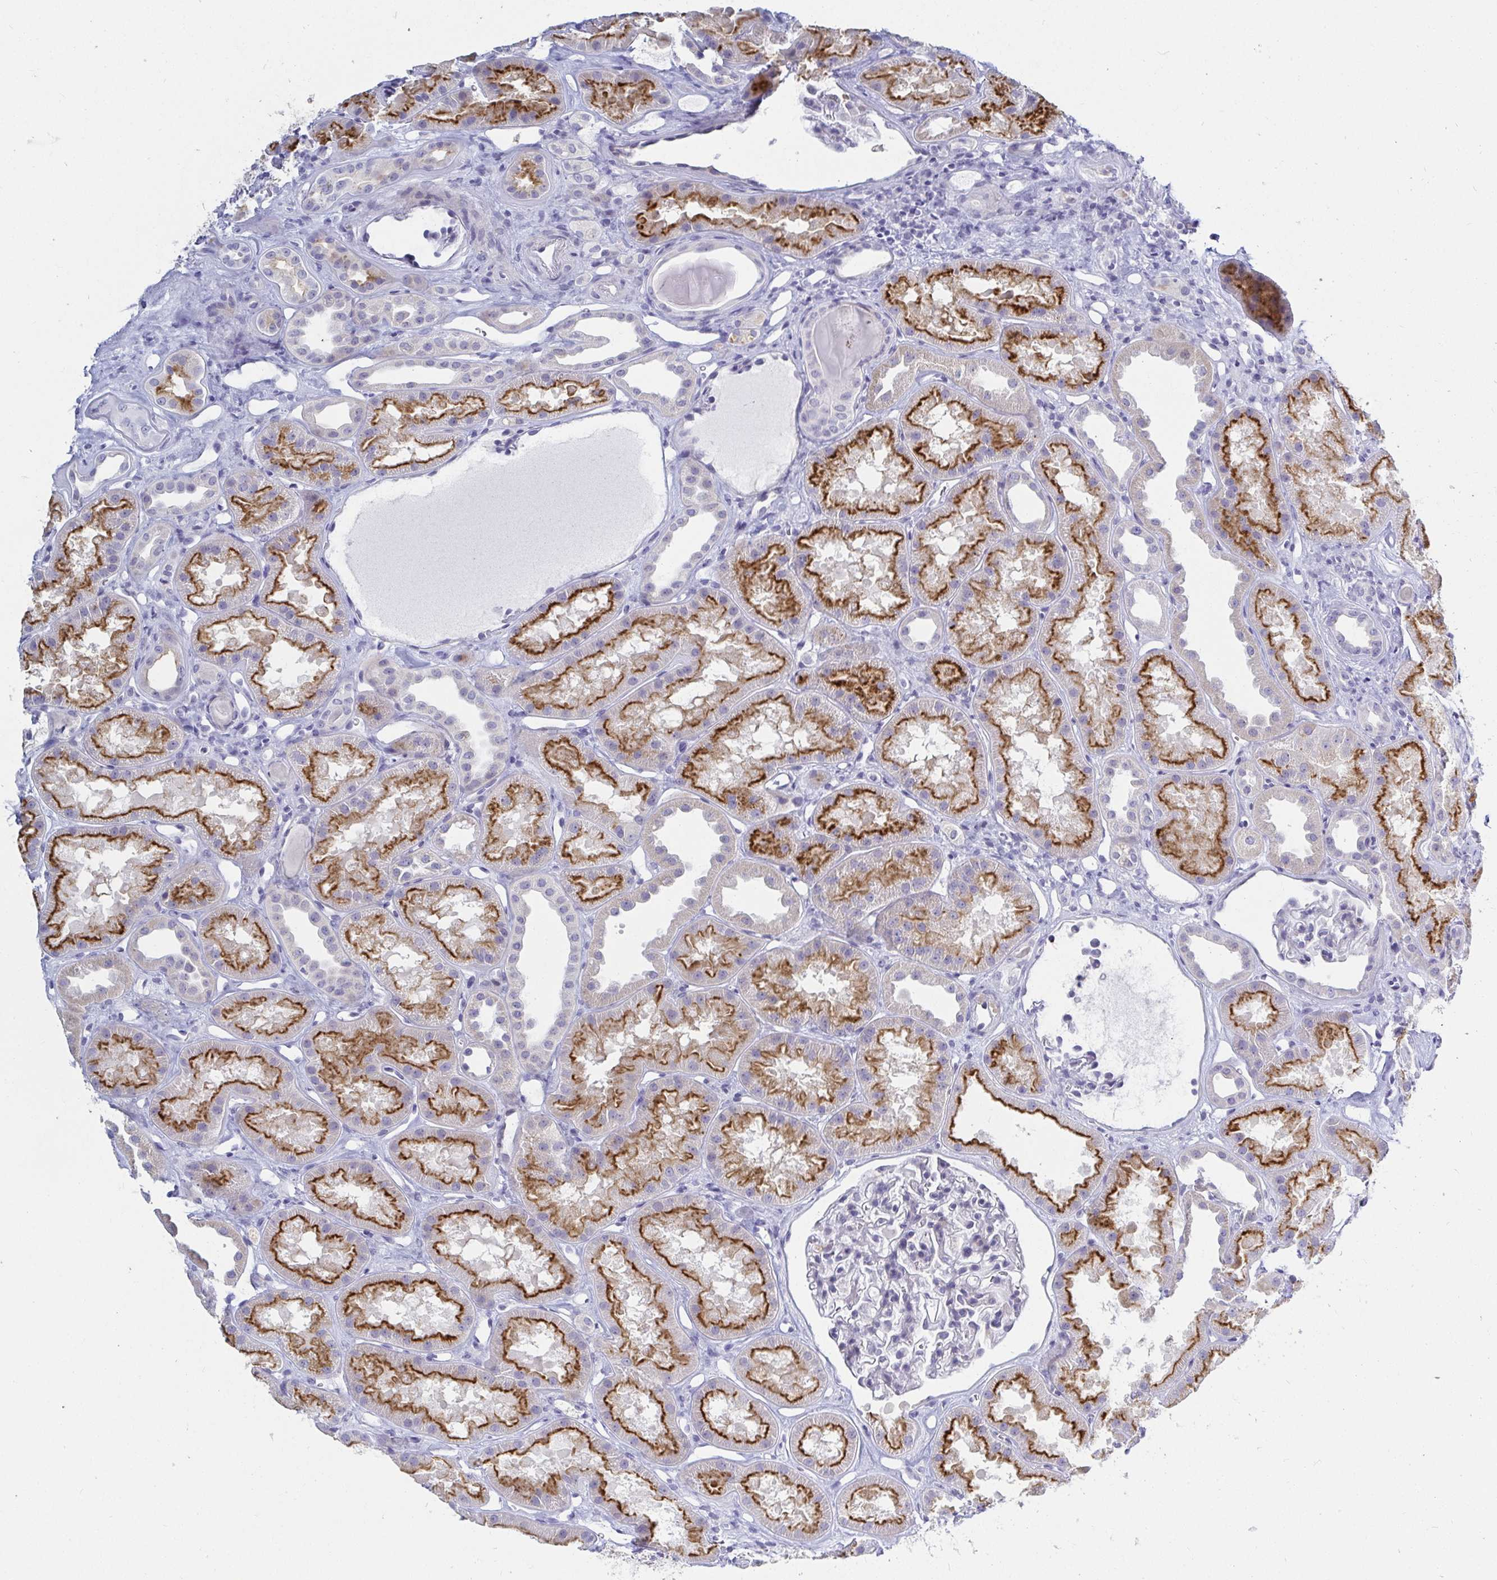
{"staining": {"intensity": "negative", "quantity": "none", "location": "none"}, "tissue": "kidney", "cell_type": "Cells in glomeruli", "image_type": "normal", "snomed": [{"axis": "morphology", "description": "Normal tissue, NOS"}, {"axis": "topography", "description": "Kidney"}], "caption": "Cells in glomeruli are negative for protein expression in unremarkable human kidney. (Brightfield microscopy of DAB immunohistochemistry (IHC) at high magnification).", "gene": "OR10K1", "patient": {"sex": "male", "age": 61}}